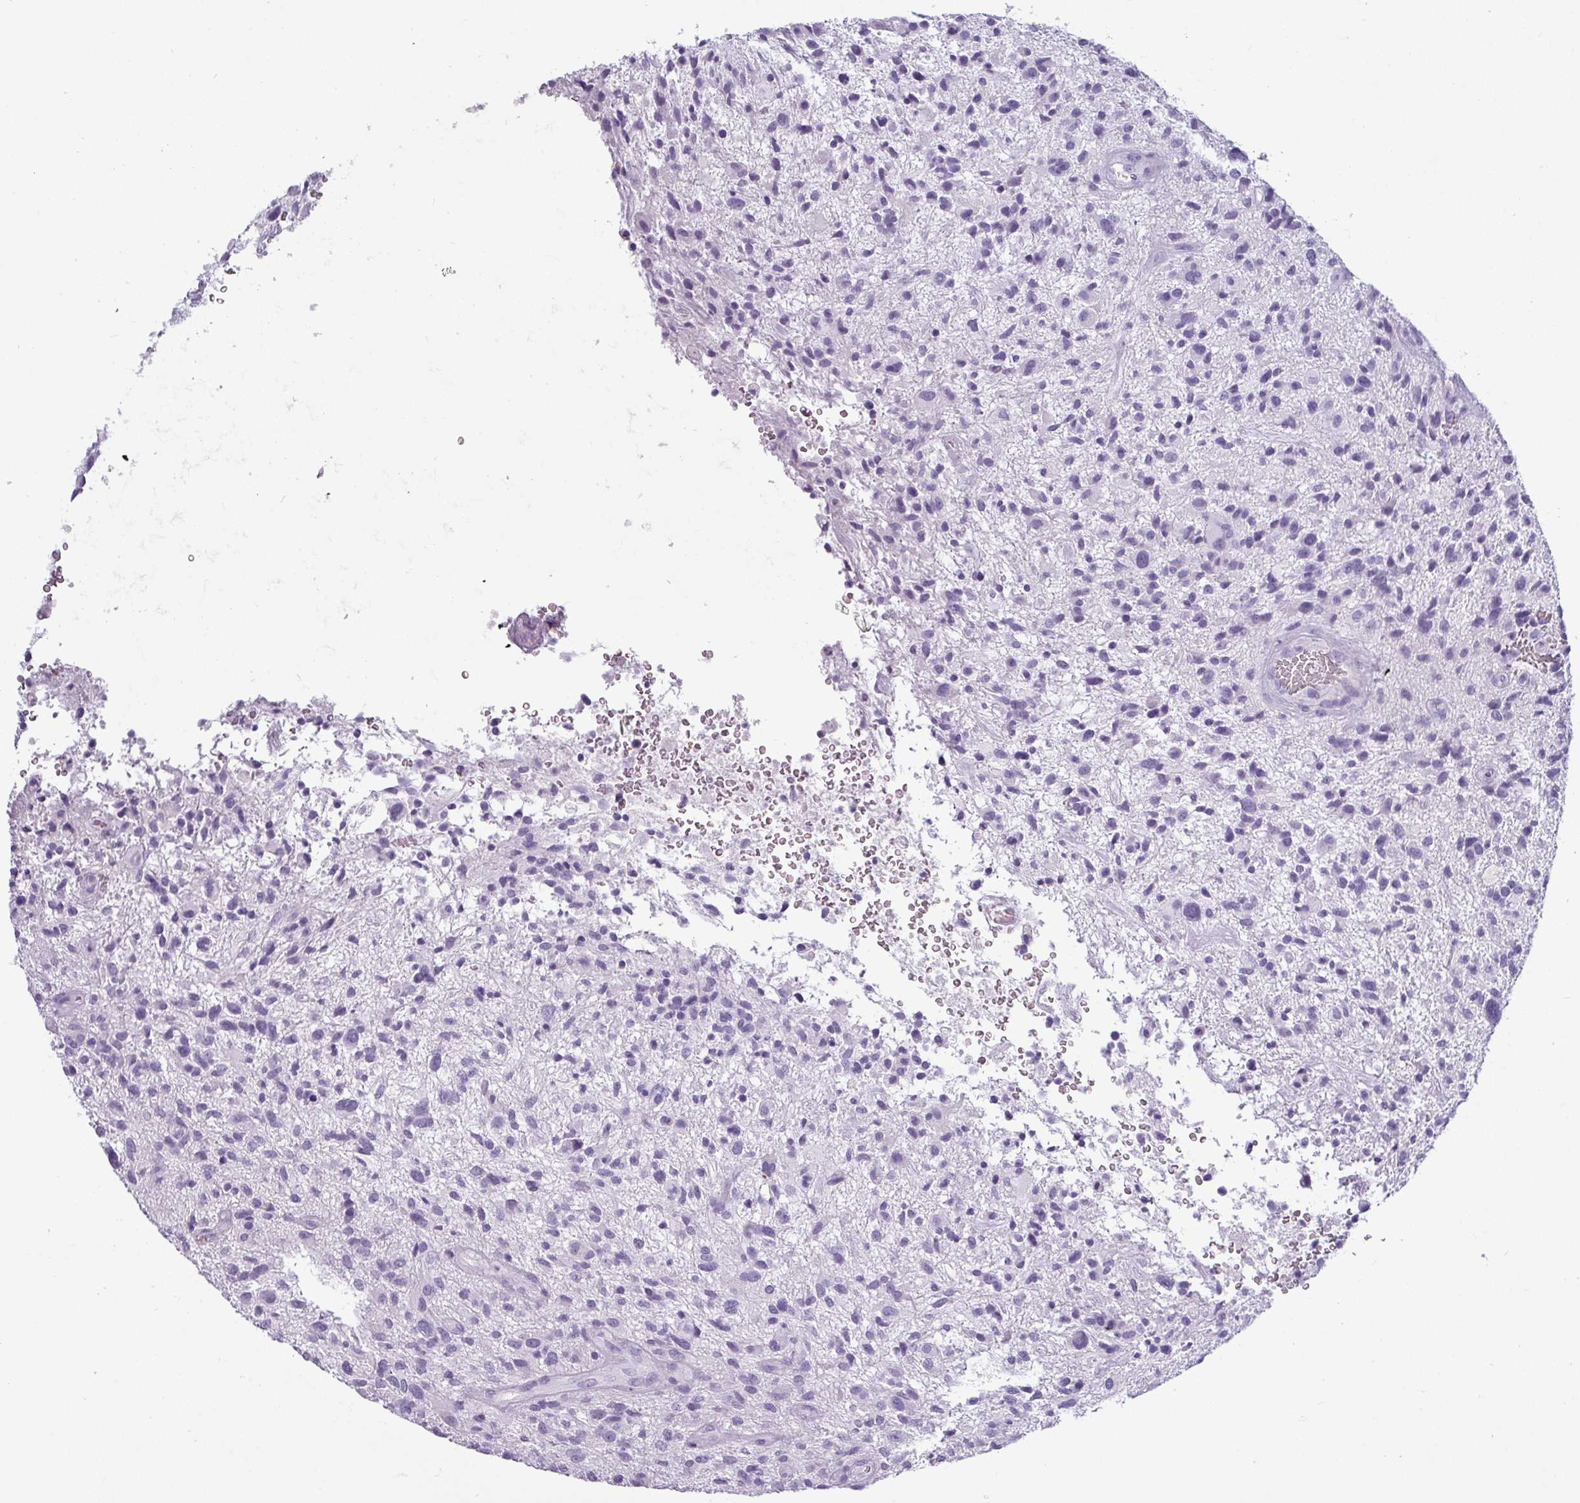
{"staining": {"intensity": "negative", "quantity": "none", "location": "none"}, "tissue": "glioma", "cell_type": "Tumor cells", "image_type": "cancer", "snomed": [{"axis": "morphology", "description": "Glioma, malignant, High grade"}, {"axis": "topography", "description": "Brain"}], "caption": "This is a image of immunohistochemistry staining of glioma, which shows no expression in tumor cells.", "gene": "CRYBB2", "patient": {"sex": "male", "age": 47}}